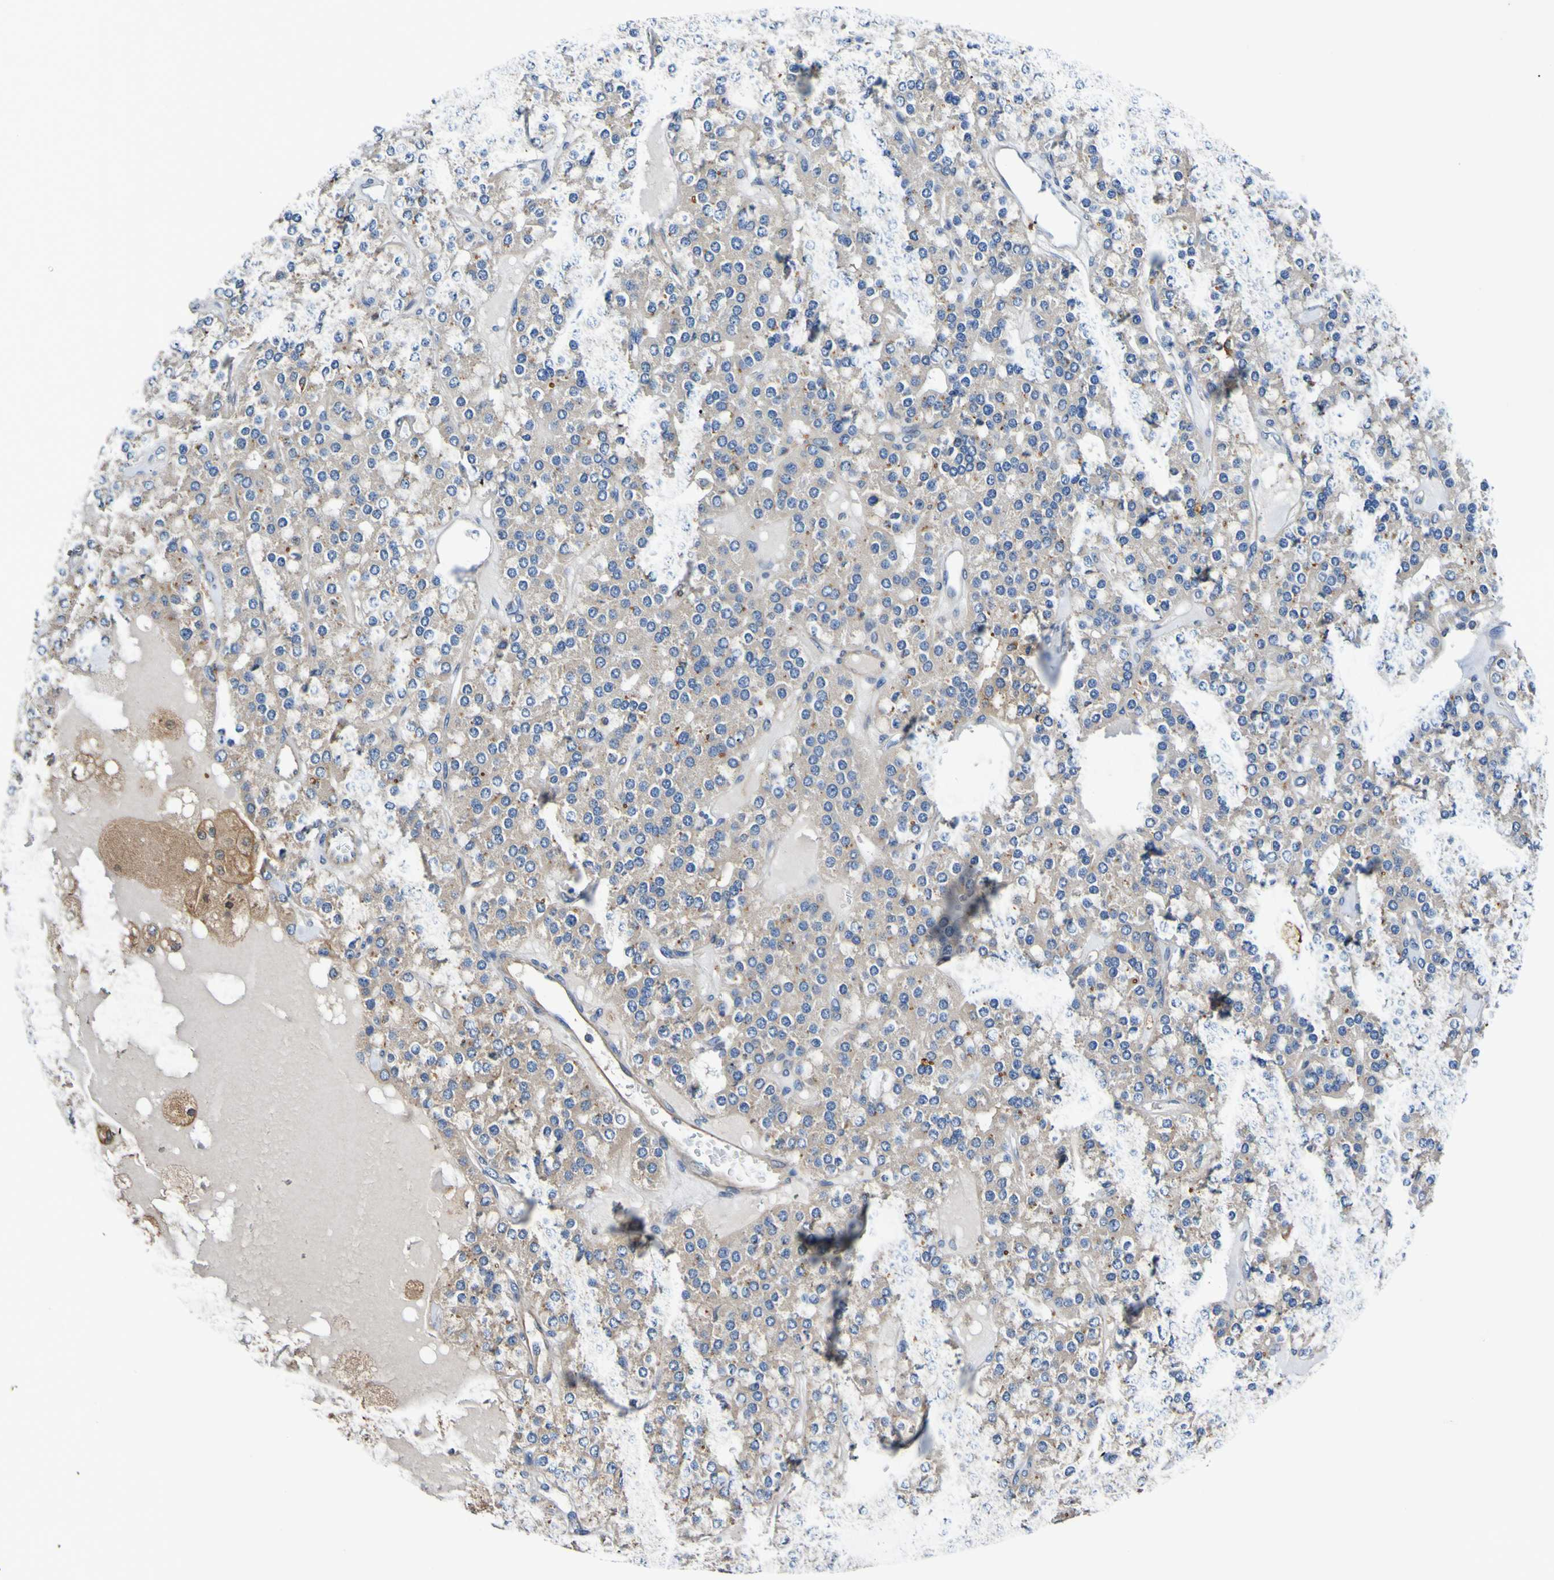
{"staining": {"intensity": "weak", "quantity": ">75%", "location": "cytoplasmic/membranous"}, "tissue": "parathyroid gland", "cell_type": "Glandular cells", "image_type": "normal", "snomed": [{"axis": "morphology", "description": "Normal tissue, NOS"}, {"axis": "morphology", "description": "Adenoma, NOS"}, {"axis": "topography", "description": "Parathyroid gland"}], "caption": "Weak cytoplasmic/membranous staining is seen in about >75% of glandular cells in unremarkable parathyroid gland.", "gene": "METAP2", "patient": {"sex": "female", "age": 86}}